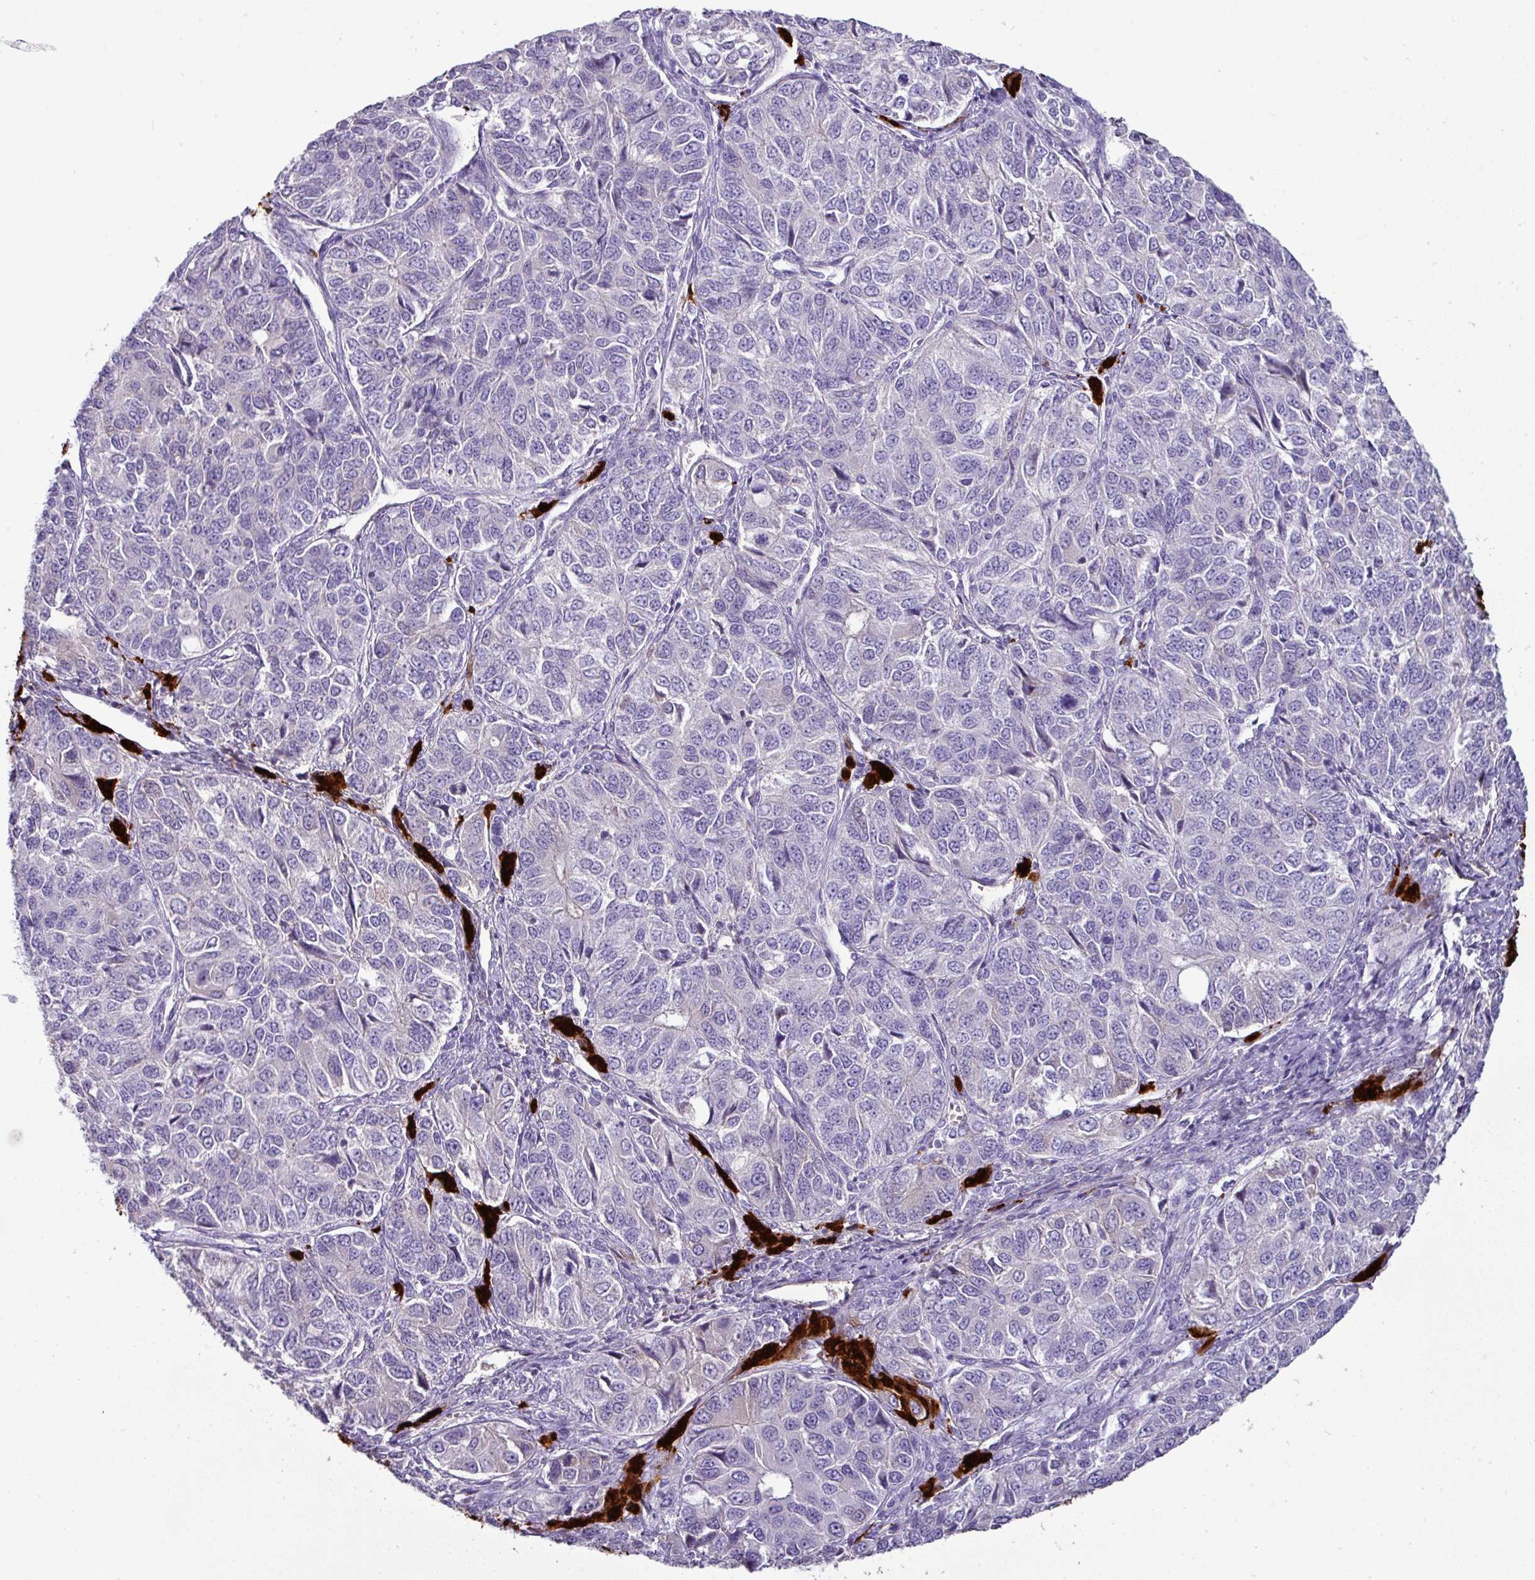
{"staining": {"intensity": "negative", "quantity": "none", "location": "none"}, "tissue": "ovarian cancer", "cell_type": "Tumor cells", "image_type": "cancer", "snomed": [{"axis": "morphology", "description": "Carcinoma, endometroid"}, {"axis": "topography", "description": "Ovary"}], "caption": "High power microscopy micrograph of an immunohistochemistry (IHC) micrograph of ovarian cancer, revealing no significant positivity in tumor cells.", "gene": "GSTA3", "patient": {"sex": "female", "age": 51}}